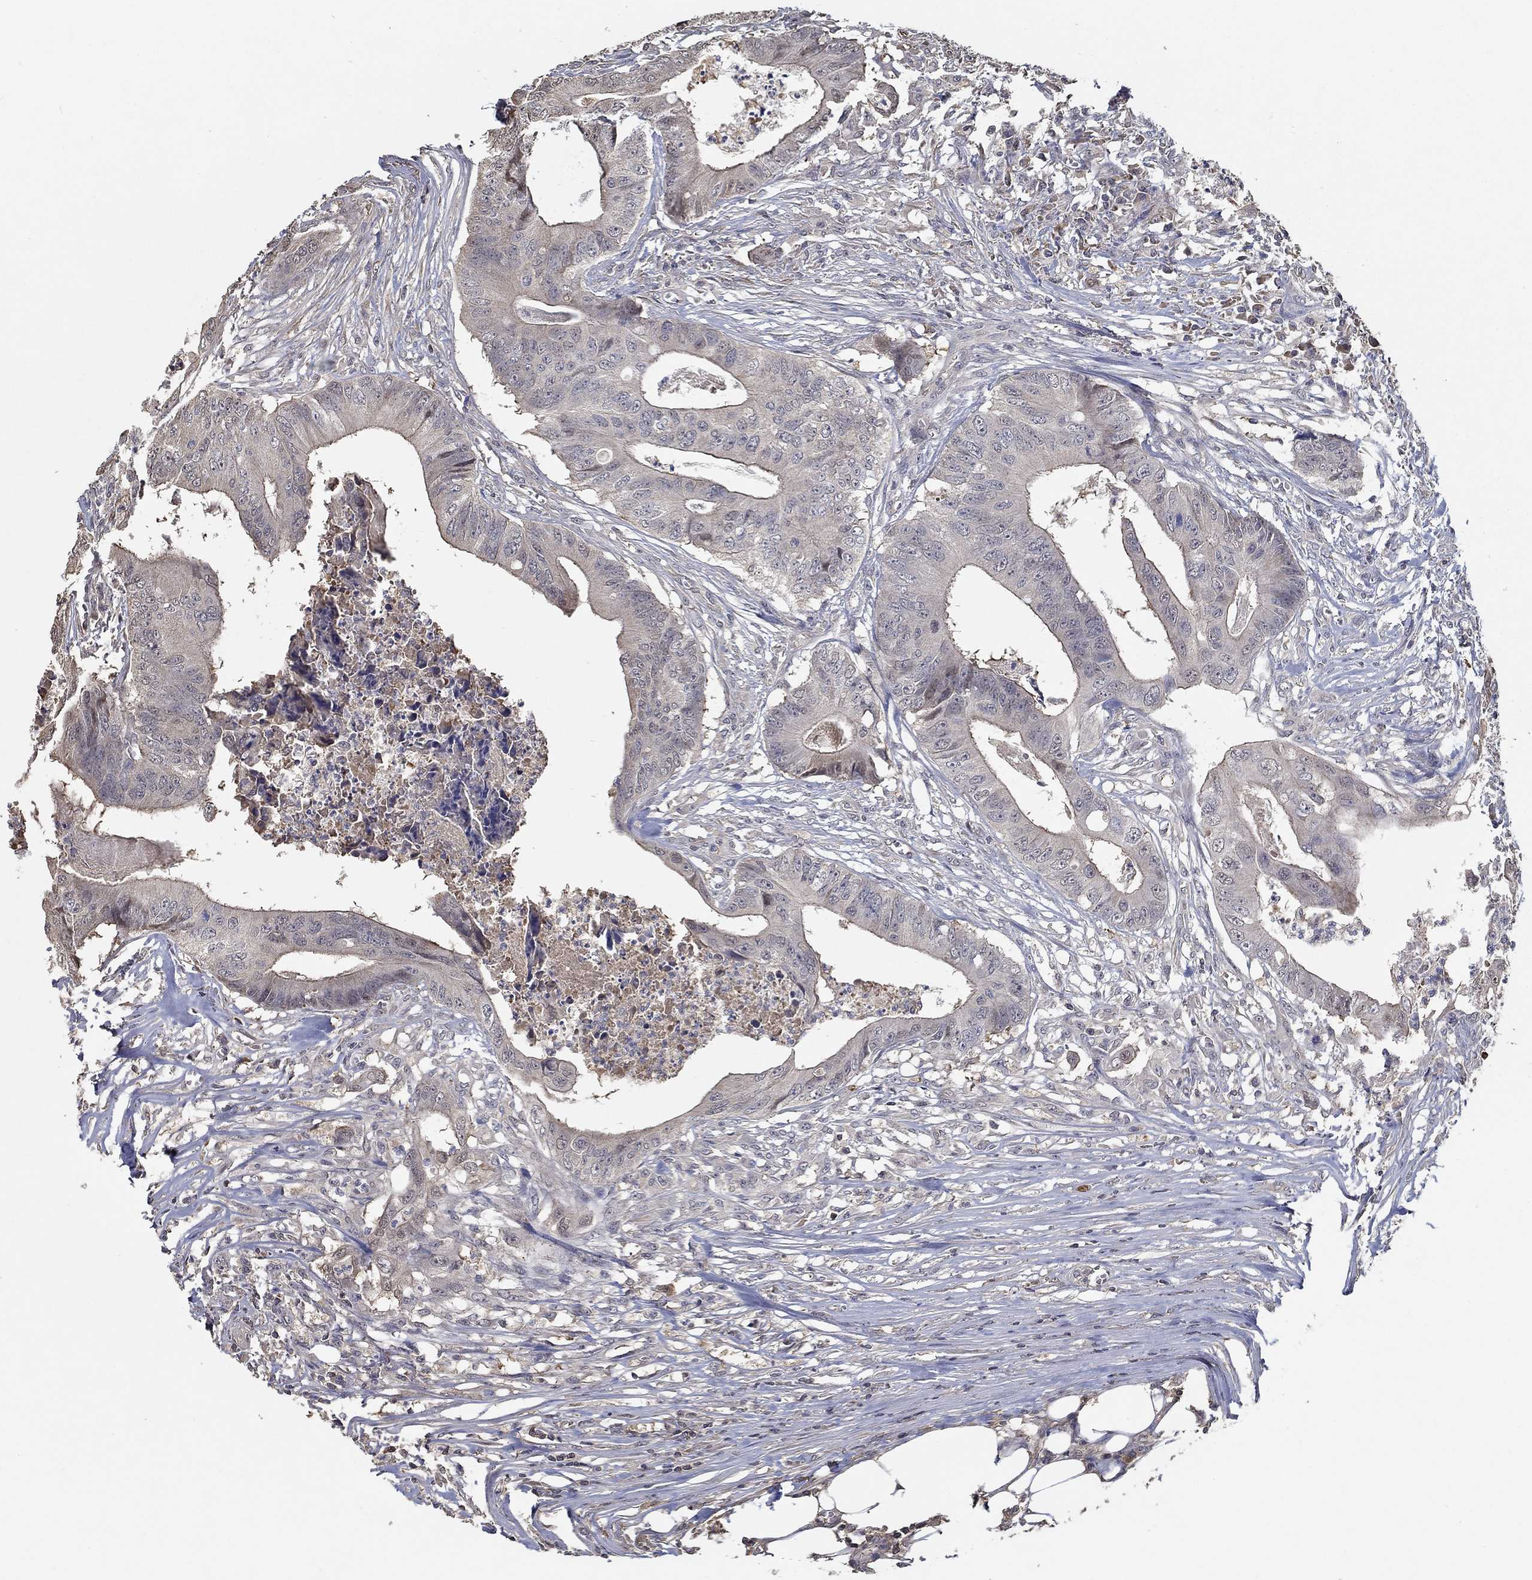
{"staining": {"intensity": "negative", "quantity": "none", "location": "none"}, "tissue": "colorectal cancer", "cell_type": "Tumor cells", "image_type": "cancer", "snomed": [{"axis": "morphology", "description": "Adenocarcinoma, NOS"}, {"axis": "topography", "description": "Colon"}], "caption": "IHC histopathology image of neoplastic tissue: human colorectal adenocarcinoma stained with DAB displays no significant protein staining in tumor cells.", "gene": "IL10", "patient": {"sex": "male", "age": 84}}